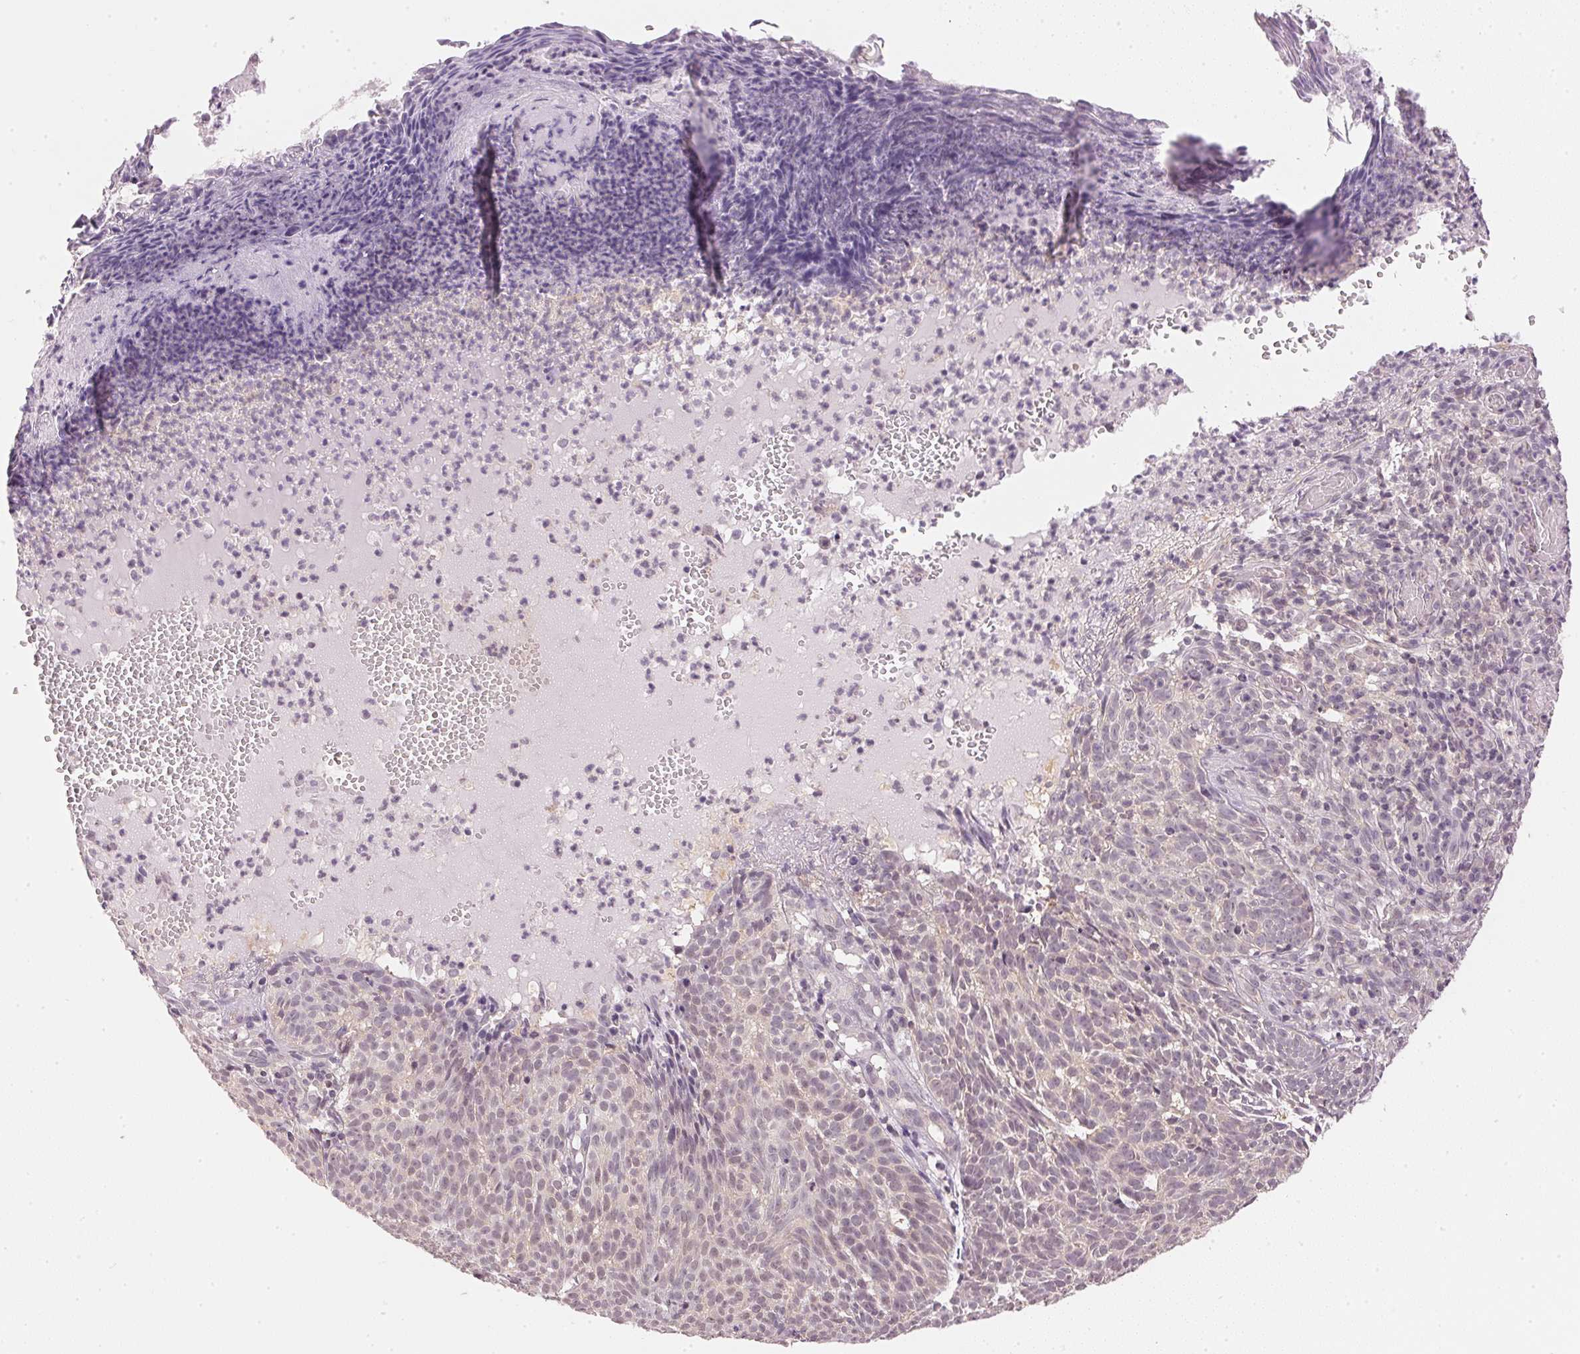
{"staining": {"intensity": "weak", "quantity": "<25%", "location": "nuclear"}, "tissue": "skin cancer", "cell_type": "Tumor cells", "image_type": "cancer", "snomed": [{"axis": "morphology", "description": "Basal cell carcinoma"}, {"axis": "topography", "description": "Skin"}], "caption": "Tumor cells show no significant staining in skin basal cell carcinoma.", "gene": "KPRP", "patient": {"sex": "male", "age": 90}}